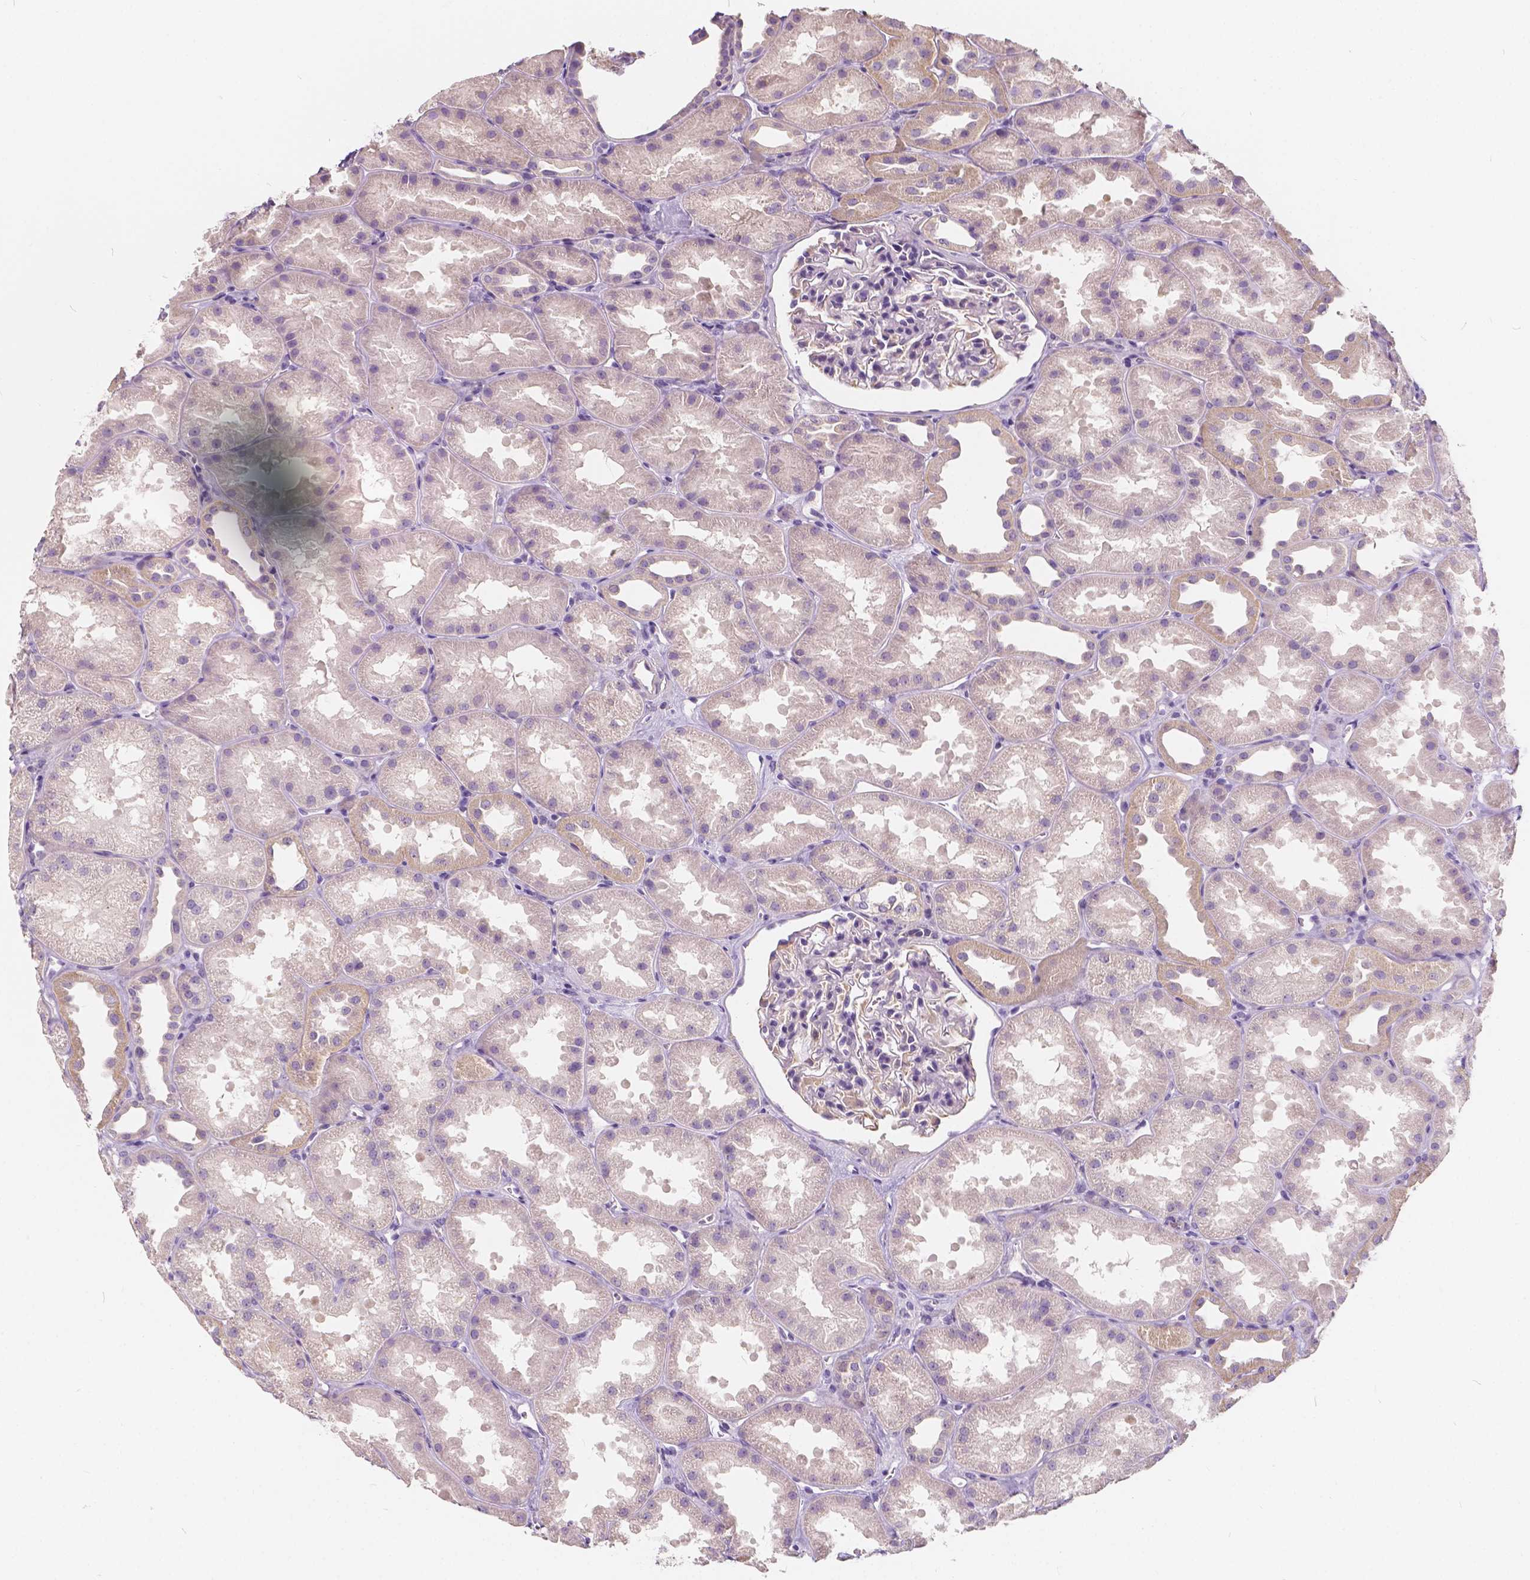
{"staining": {"intensity": "negative", "quantity": "none", "location": "none"}, "tissue": "kidney", "cell_type": "Cells in glomeruli", "image_type": "normal", "snomed": [{"axis": "morphology", "description": "Normal tissue, NOS"}, {"axis": "topography", "description": "Kidney"}], "caption": "DAB immunohistochemical staining of benign human kidney exhibits no significant positivity in cells in glomeruli. (IHC, brightfield microscopy, high magnification).", "gene": "KIAA0513", "patient": {"sex": "male", "age": 61}}